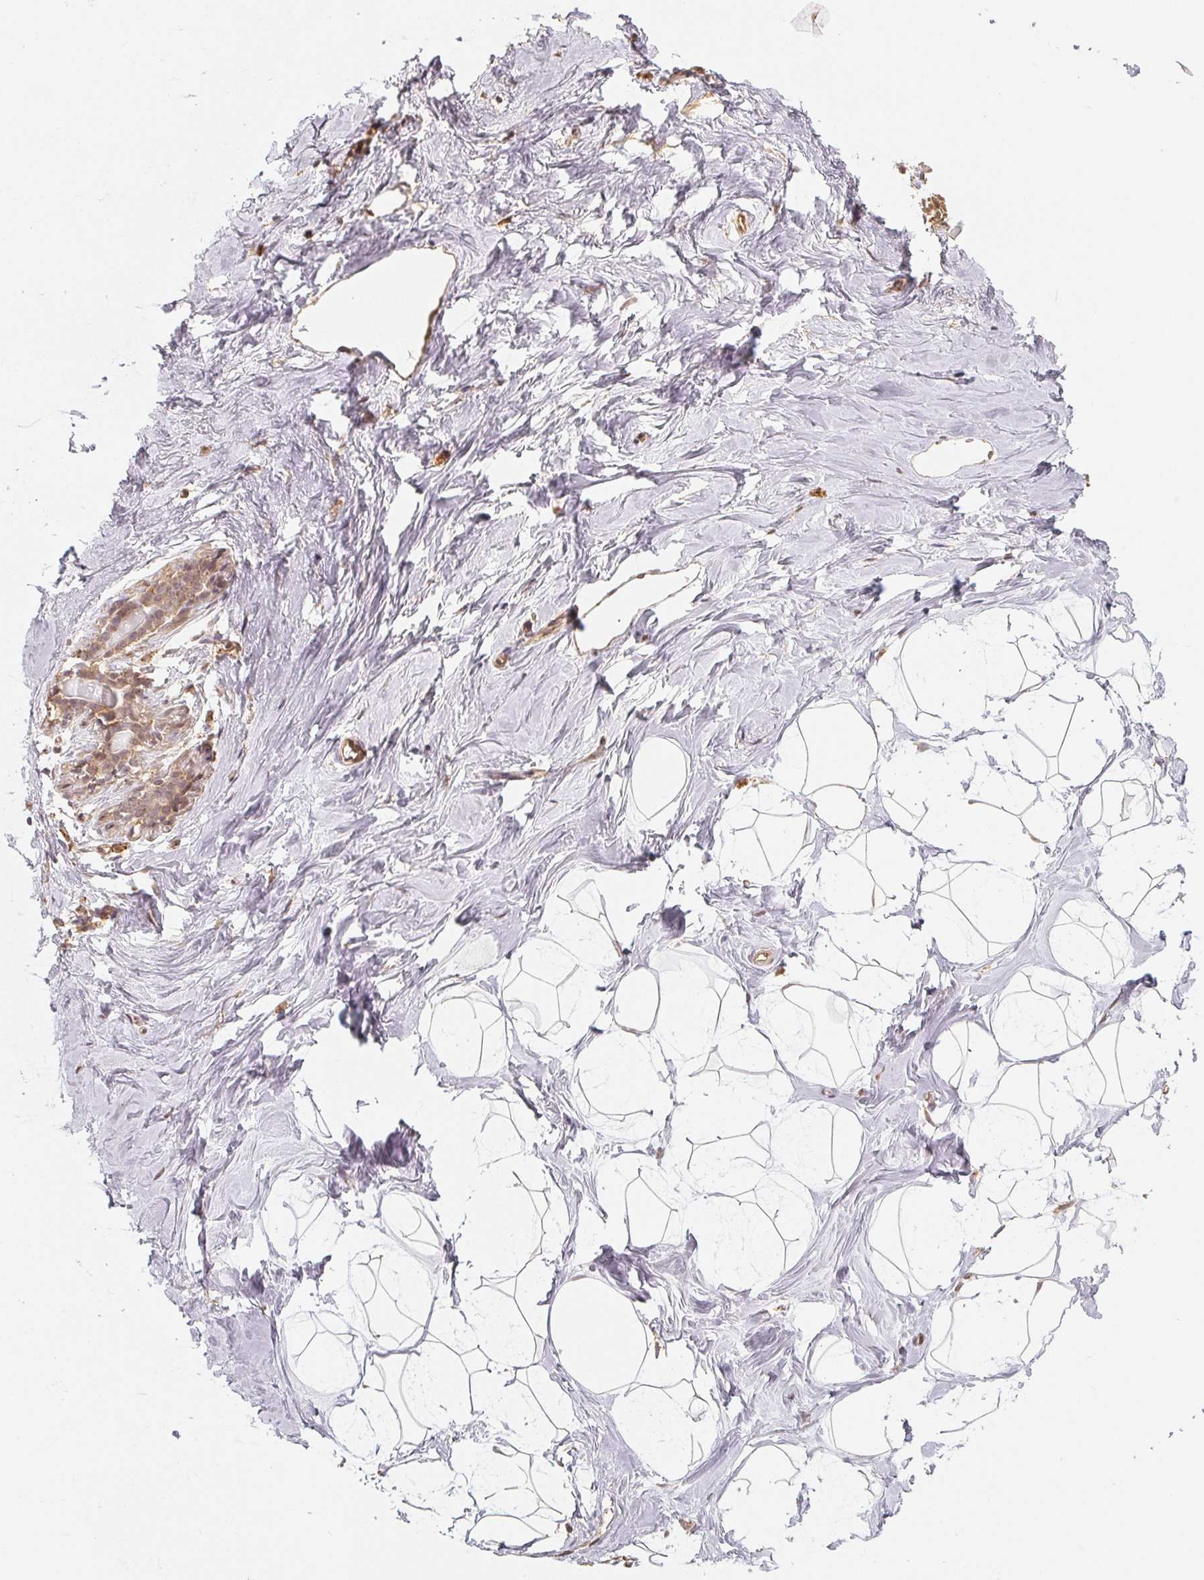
{"staining": {"intensity": "moderate", "quantity": "<25%", "location": "nuclear"}, "tissue": "breast", "cell_type": "Adipocytes", "image_type": "normal", "snomed": [{"axis": "morphology", "description": "Normal tissue, NOS"}, {"axis": "topography", "description": "Breast"}], "caption": "DAB immunohistochemical staining of unremarkable human breast exhibits moderate nuclear protein expression in about <25% of adipocytes.", "gene": "GUSB", "patient": {"sex": "female", "age": 32}}